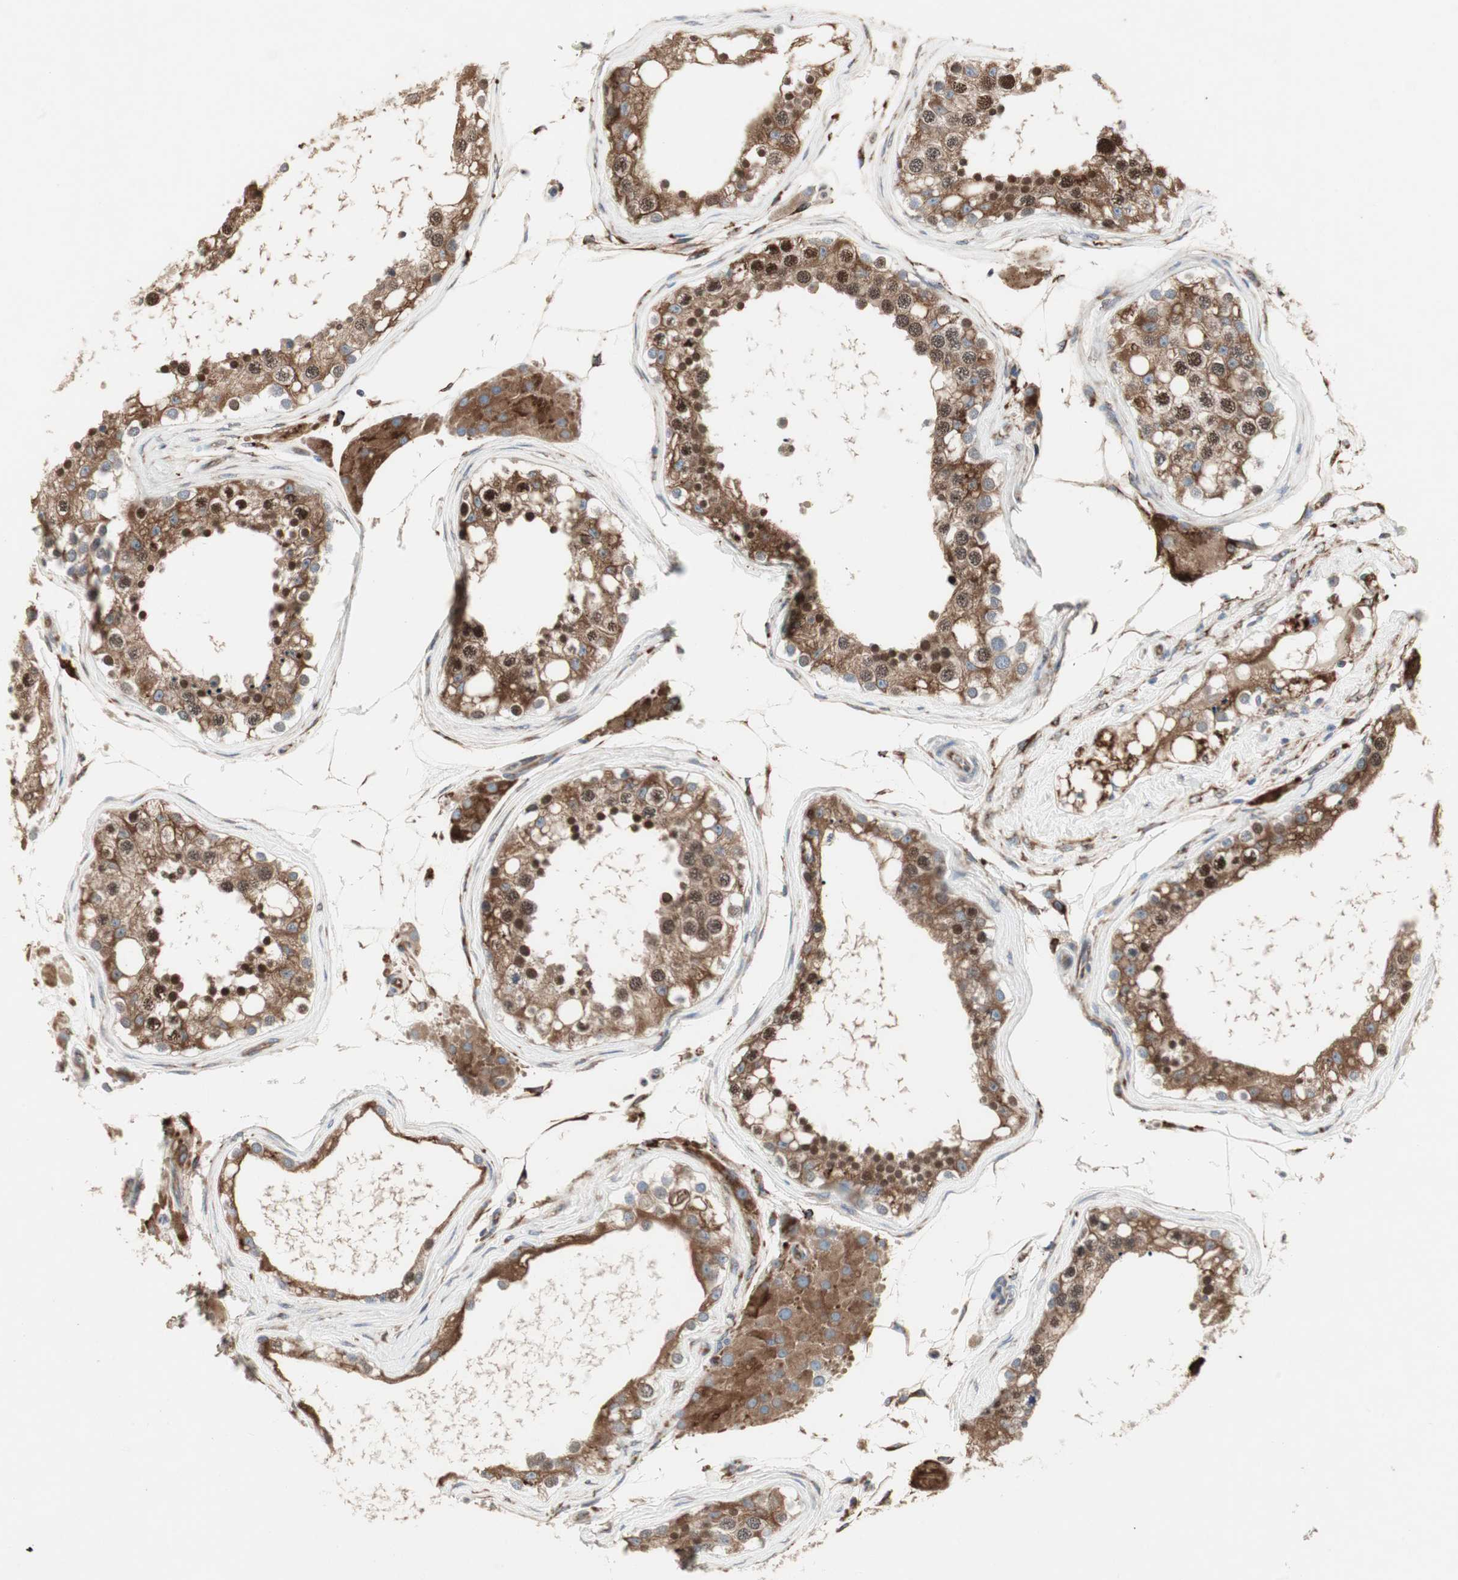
{"staining": {"intensity": "strong", "quantity": ">75%", "location": "cytoplasmic/membranous,nuclear"}, "tissue": "testis", "cell_type": "Cells in seminiferous ducts", "image_type": "normal", "snomed": [{"axis": "morphology", "description": "Normal tissue, NOS"}, {"axis": "topography", "description": "Testis"}], "caption": "Immunohistochemistry (IHC) histopathology image of unremarkable testis stained for a protein (brown), which shows high levels of strong cytoplasmic/membranous,nuclear expression in about >75% of cells in seminiferous ducts.", "gene": "H6PD", "patient": {"sex": "male", "age": 68}}